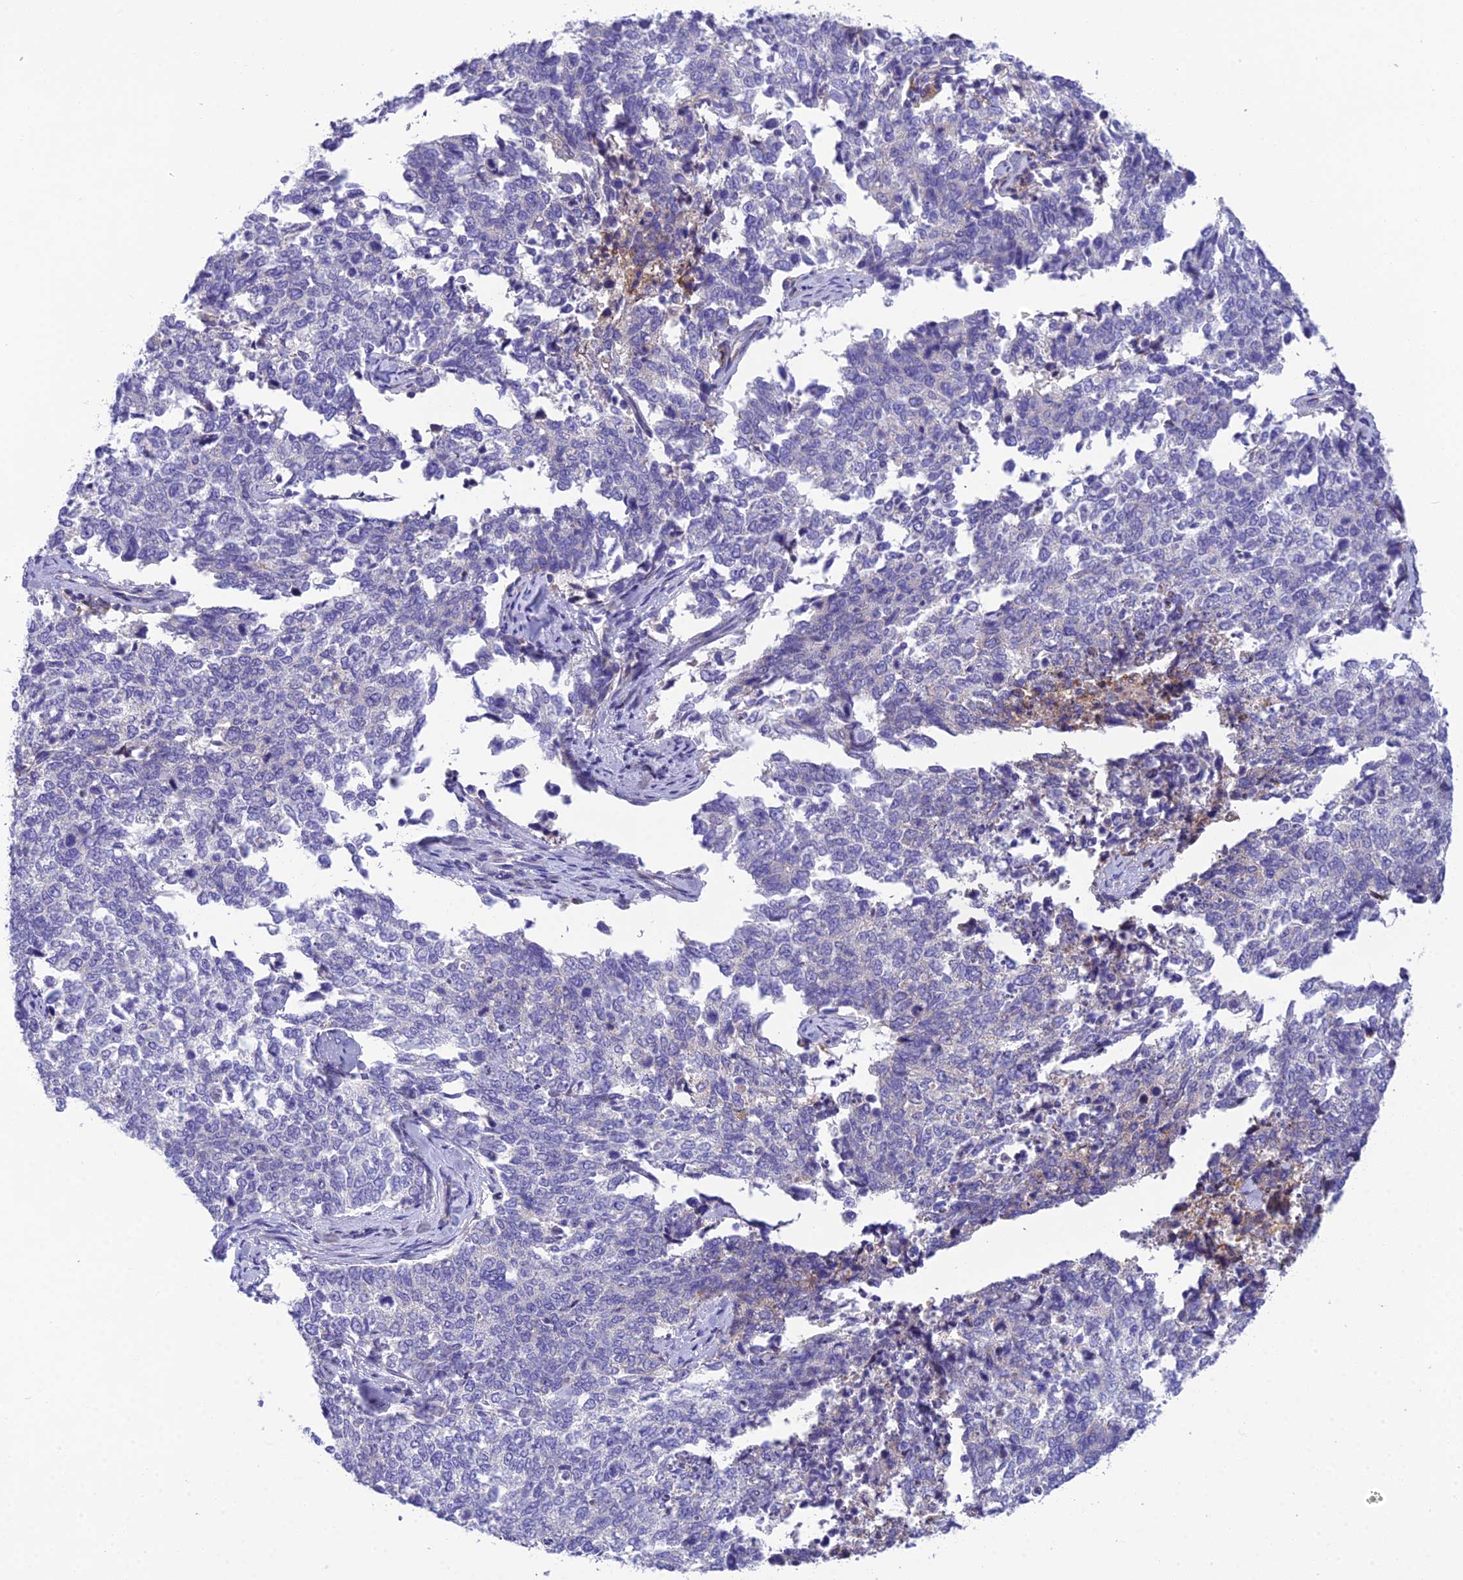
{"staining": {"intensity": "negative", "quantity": "none", "location": "none"}, "tissue": "cervical cancer", "cell_type": "Tumor cells", "image_type": "cancer", "snomed": [{"axis": "morphology", "description": "Squamous cell carcinoma, NOS"}, {"axis": "topography", "description": "Cervix"}], "caption": "This photomicrograph is of squamous cell carcinoma (cervical) stained with IHC to label a protein in brown with the nuclei are counter-stained blue. There is no staining in tumor cells.", "gene": "KIAA0408", "patient": {"sex": "female", "age": 63}}